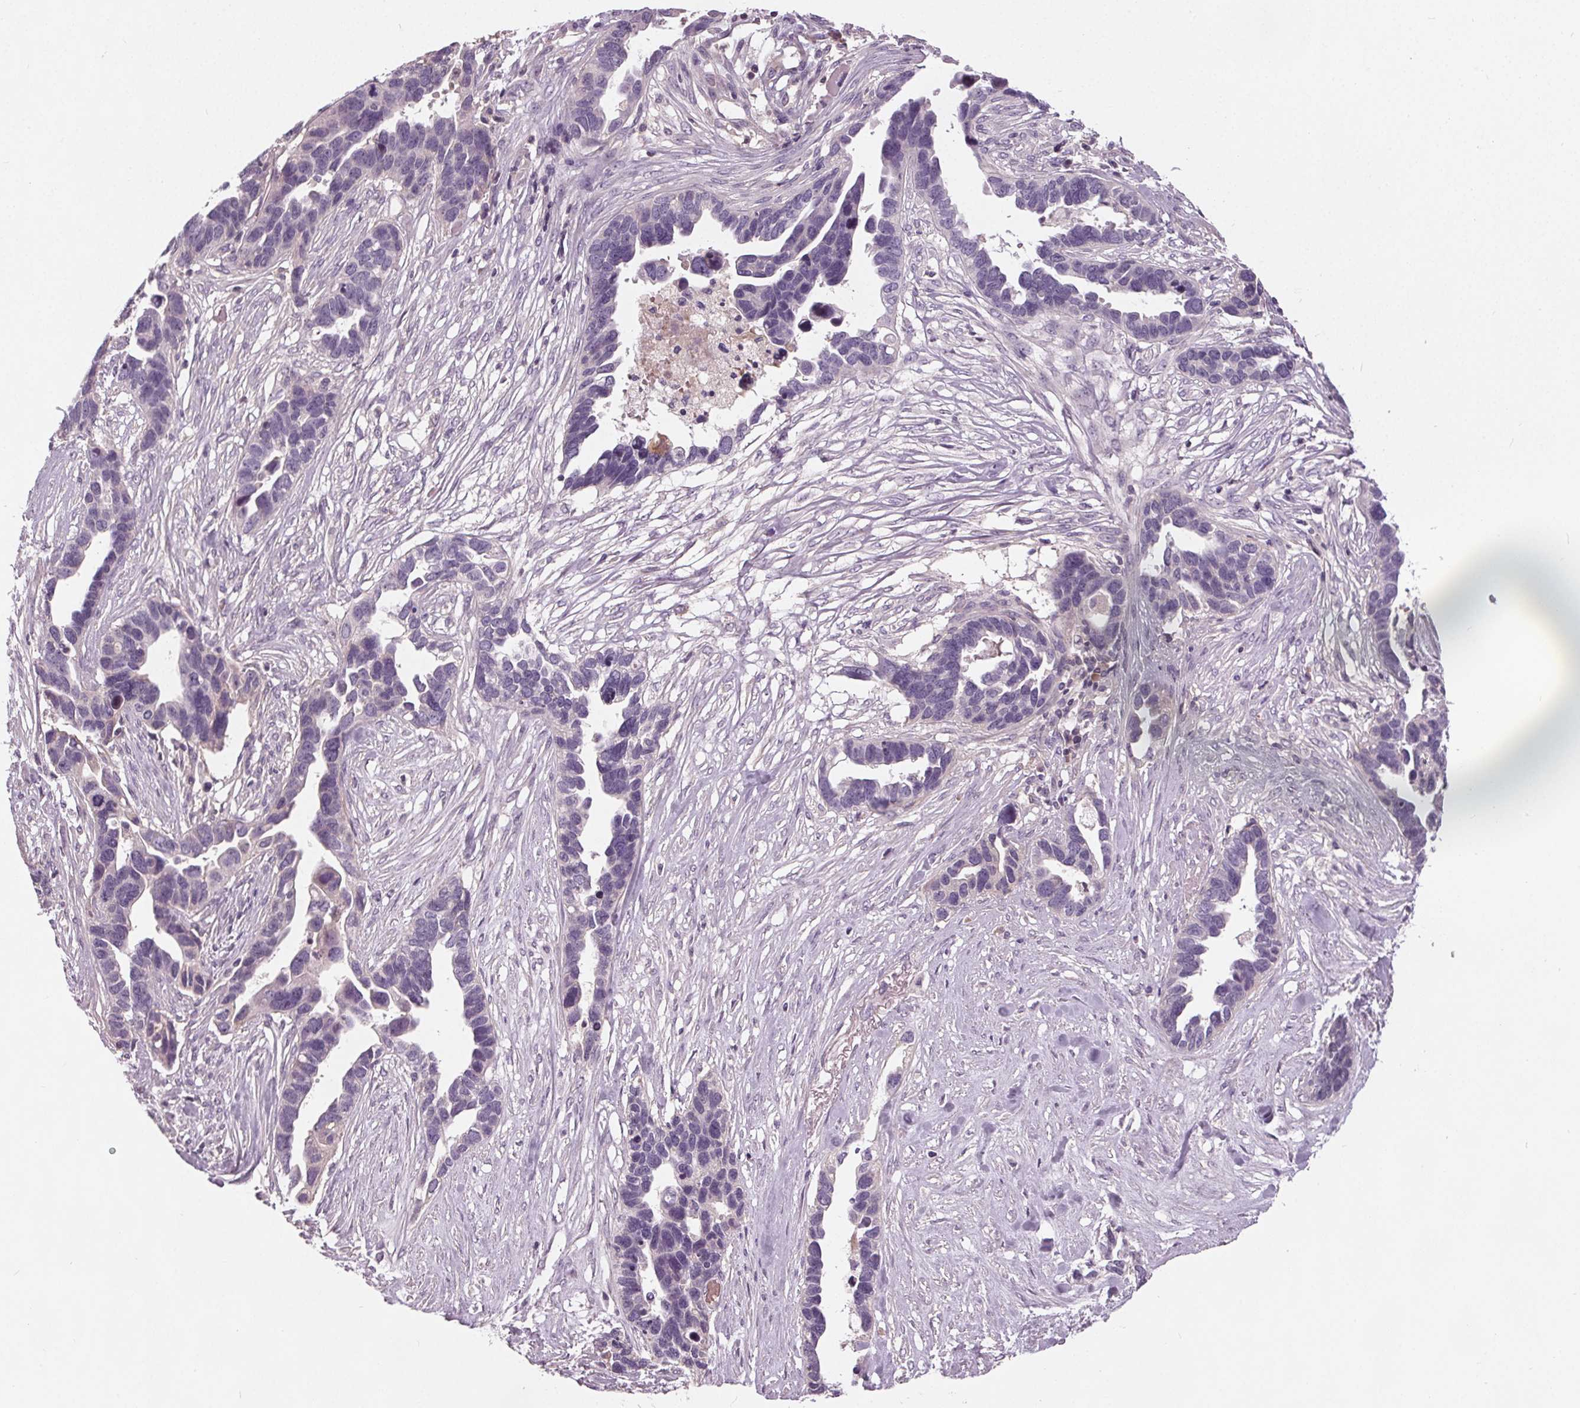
{"staining": {"intensity": "negative", "quantity": "none", "location": "none"}, "tissue": "ovarian cancer", "cell_type": "Tumor cells", "image_type": "cancer", "snomed": [{"axis": "morphology", "description": "Cystadenocarcinoma, serous, NOS"}, {"axis": "topography", "description": "Ovary"}], "caption": "The photomicrograph demonstrates no staining of tumor cells in ovarian serous cystadenocarcinoma.", "gene": "PDGFD", "patient": {"sex": "female", "age": 54}}